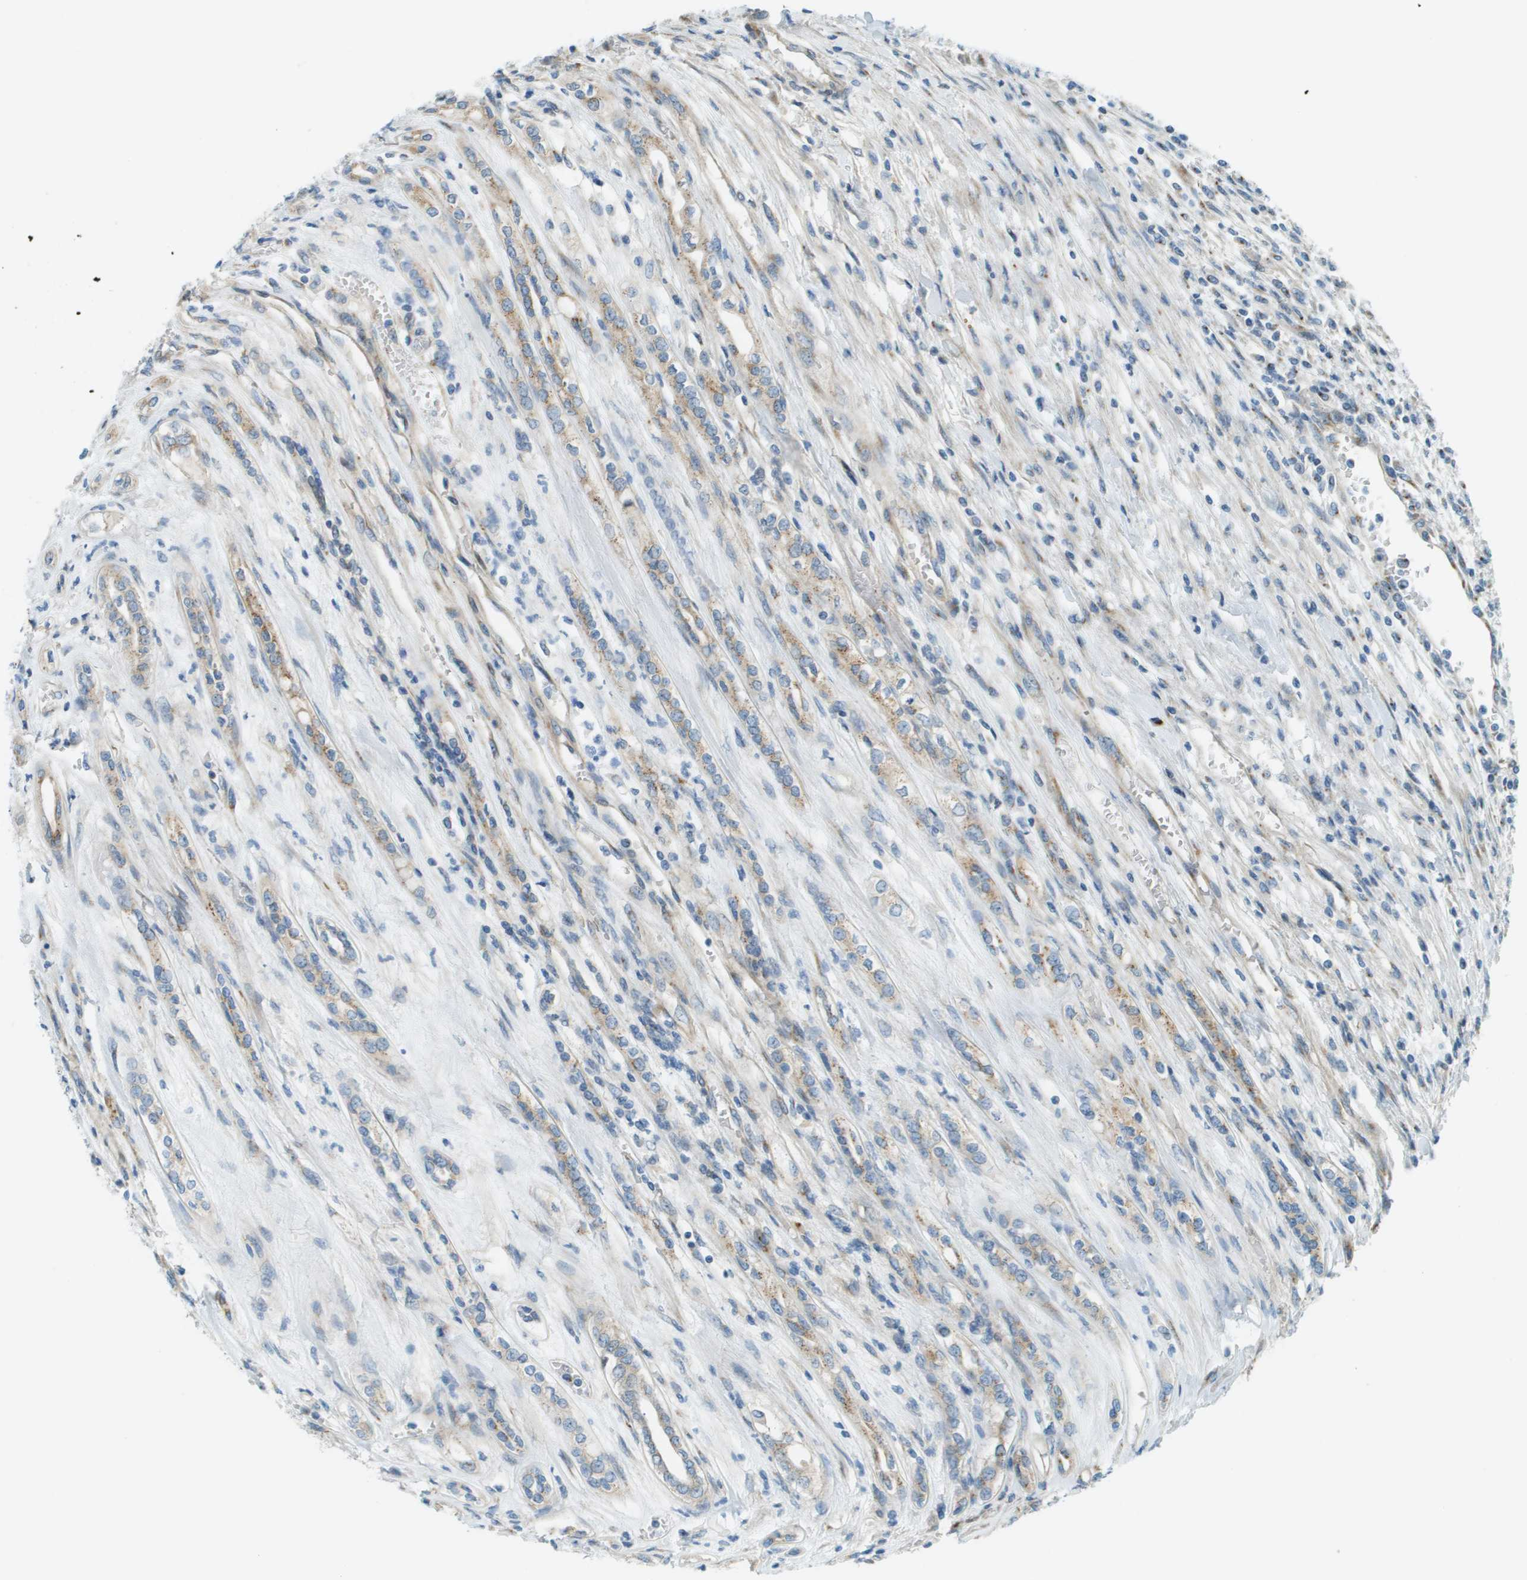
{"staining": {"intensity": "weak", "quantity": ">75%", "location": "cytoplasmic/membranous"}, "tissue": "renal cancer", "cell_type": "Tumor cells", "image_type": "cancer", "snomed": [{"axis": "morphology", "description": "Adenocarcinoma, NOS"}, {"axis": "topography", "description": "Kidney"}], "caption": "Weak cytoplasmic/membranous staining is seen in approximately >75% of tumor cells in renal cancer.", "gene": "ACBD3", "patient": {"sex": "female", "age": 54}}